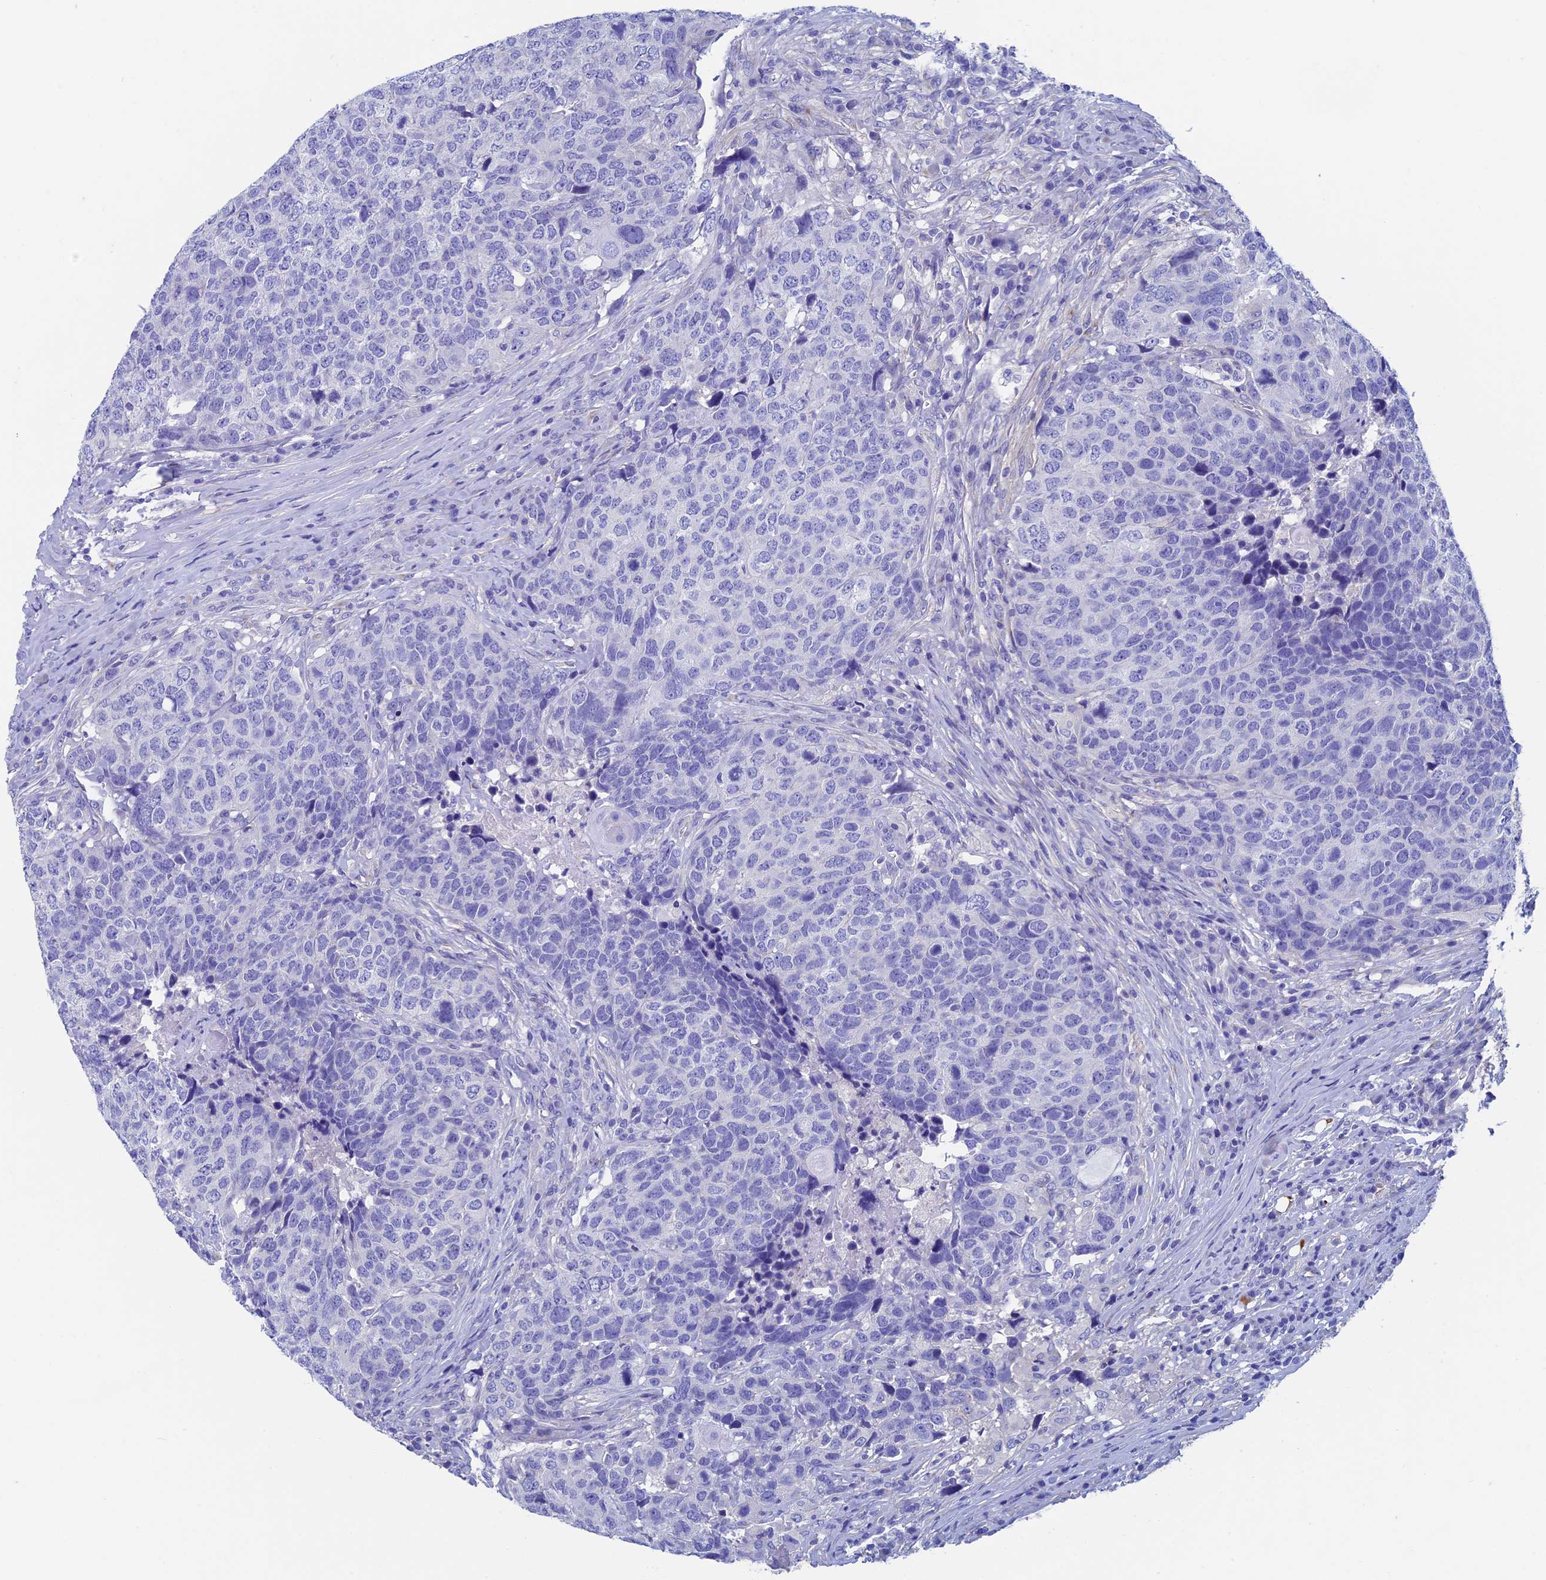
{"staining": {"intensity": "negative", "quantity": "none", "location": "none"}, "tissue": "head and neck cancer", "cell_type": "Tumor cells", "image_type": "cancer", "snomed": [{"axis": "morphology", "description": "Squamous cell carcinoma, NOS"}, {"axis": "topography", "description": "Head-Neck"}], "caption": "Tumor cells show no significant protein staining in head and neck cancer.", "gene": "ADH7", "patient": {"sex": "male", "age": 66}}